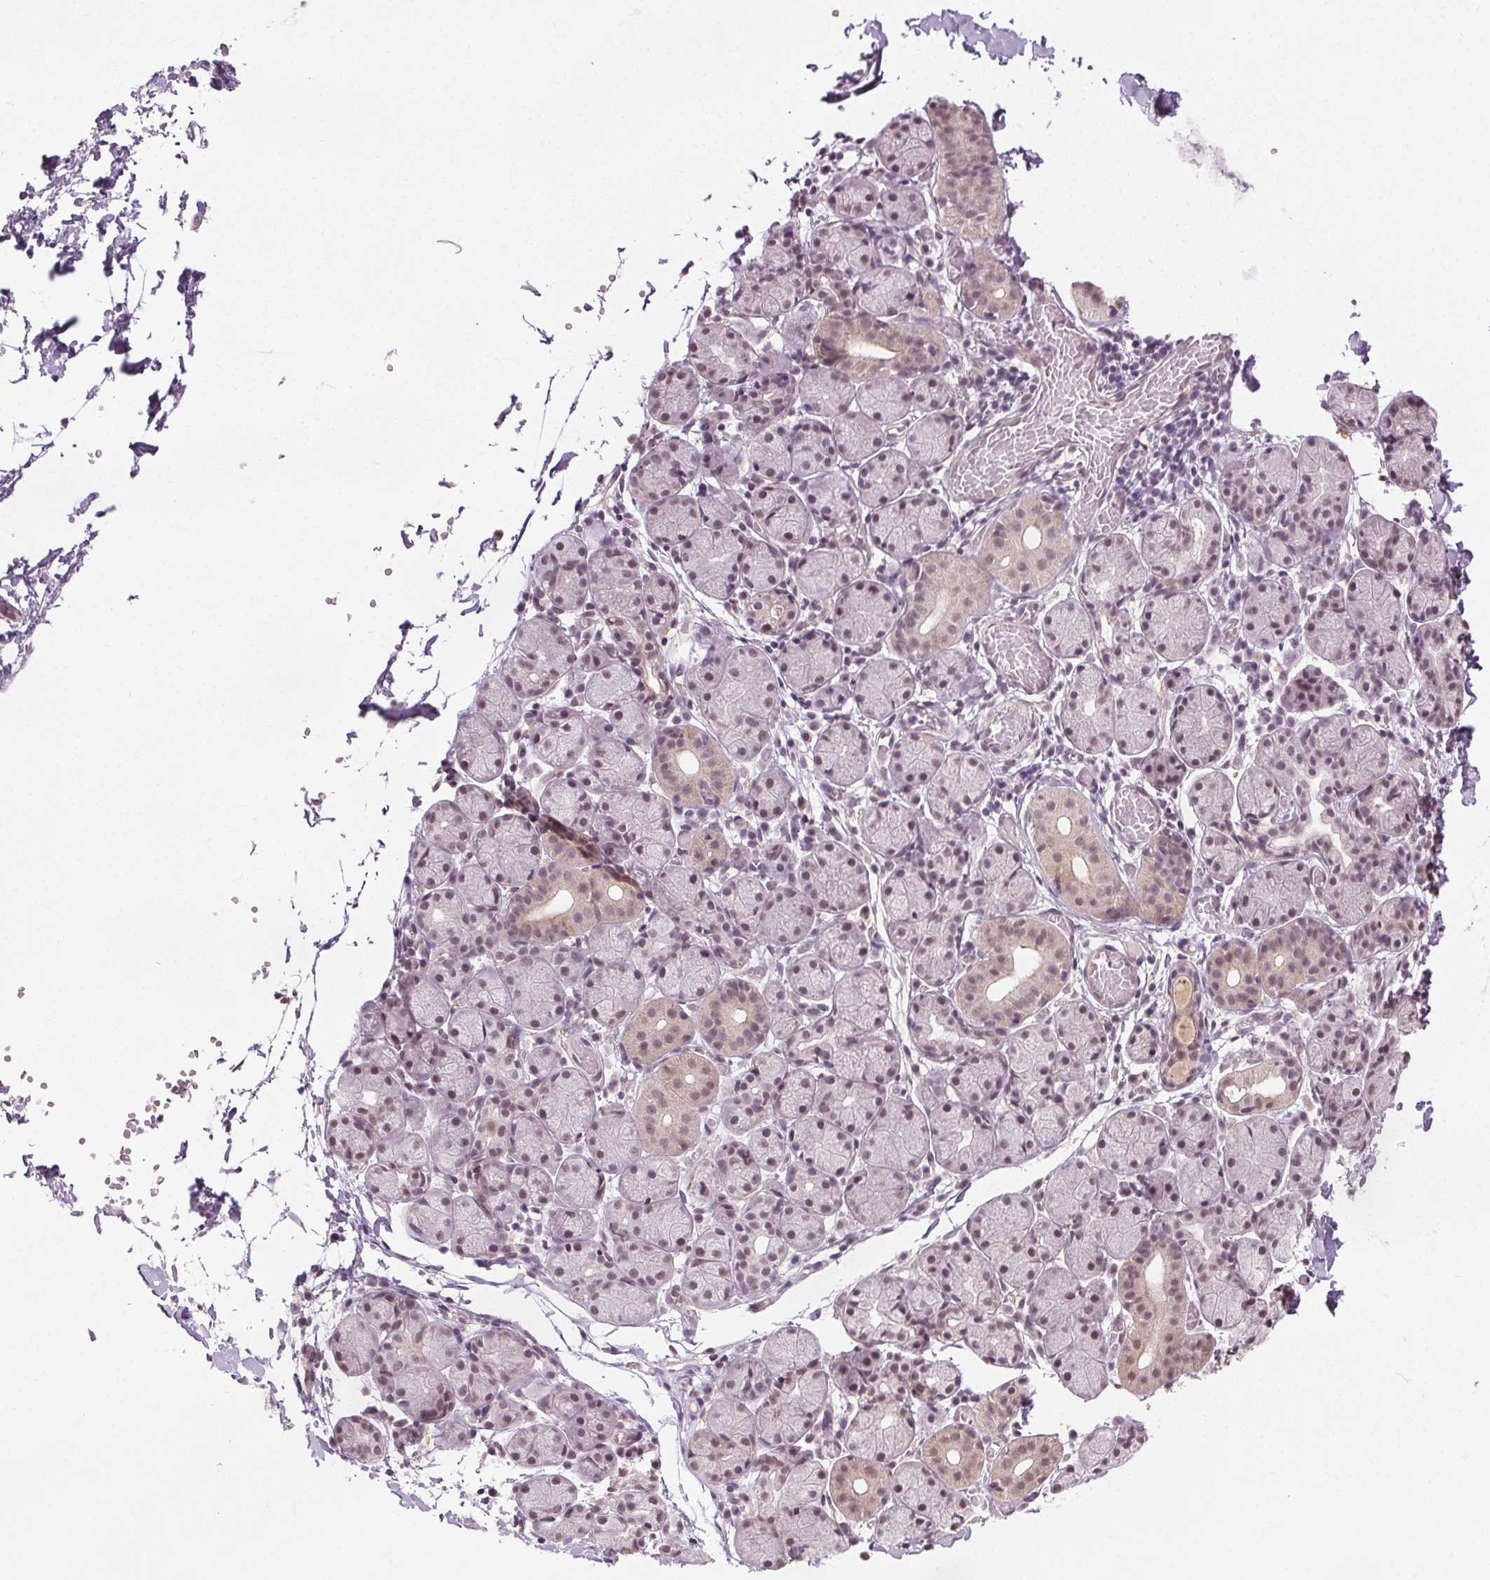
{"staining": {"intensity": "weak", "quantity": "<25%", "location": "cytoplasmic/membranous,nuclear"}, "tissue": "salivary gland", "cell_type": "Glandular cells", "image_type": "normal", "snomed": [{"axis": "morphology", "description": "Normal tissue, NOS"}, {"axis": "topography", "description": "Salivary gland"}], "caption": "High power microscopy image of an immunohistochemistry (IHC) photomicrograph of normal salivary gland, revealing no significant expression in glandular cells.", "gene": "CEBPA", "patient": {"sex": "female", "age": 24}}